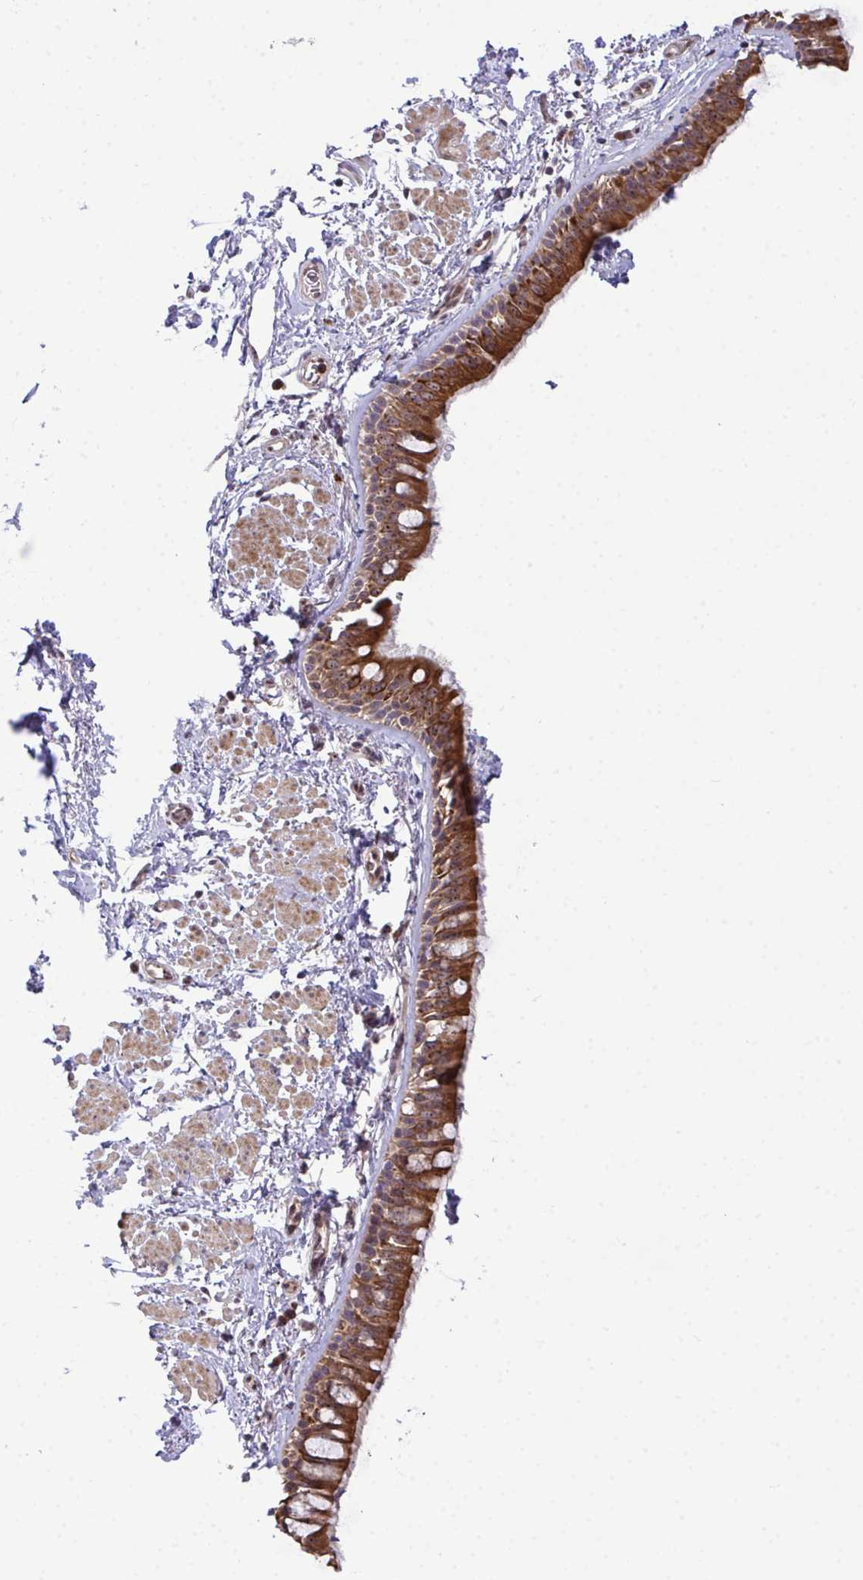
{"staining": {"intensity": "strong", "quantity": ">75%", "location": "cytoplasmic/membranous"}, "tissue": "bronchus", "cell_type": "Respiratory epithelial cells", "image_type": "normal", "snomed": [{"axis": "morphology", "description": "Normal tissue, NOS"}, {"axis": "topography", "description": "Lymph node"}, {"axis": "topography", "description": "Cartilage tissue"}, {"axis": "topography", "description": "Bronchus"}], "caption": "Brown immunohistochemical staining in benign human bronchus shows strong cytoplasmic/membranous expression in about >75% of respiratory epithelial cells.", "gene": "TRIM44", "patient": {"sex": "female", "age": 70}}